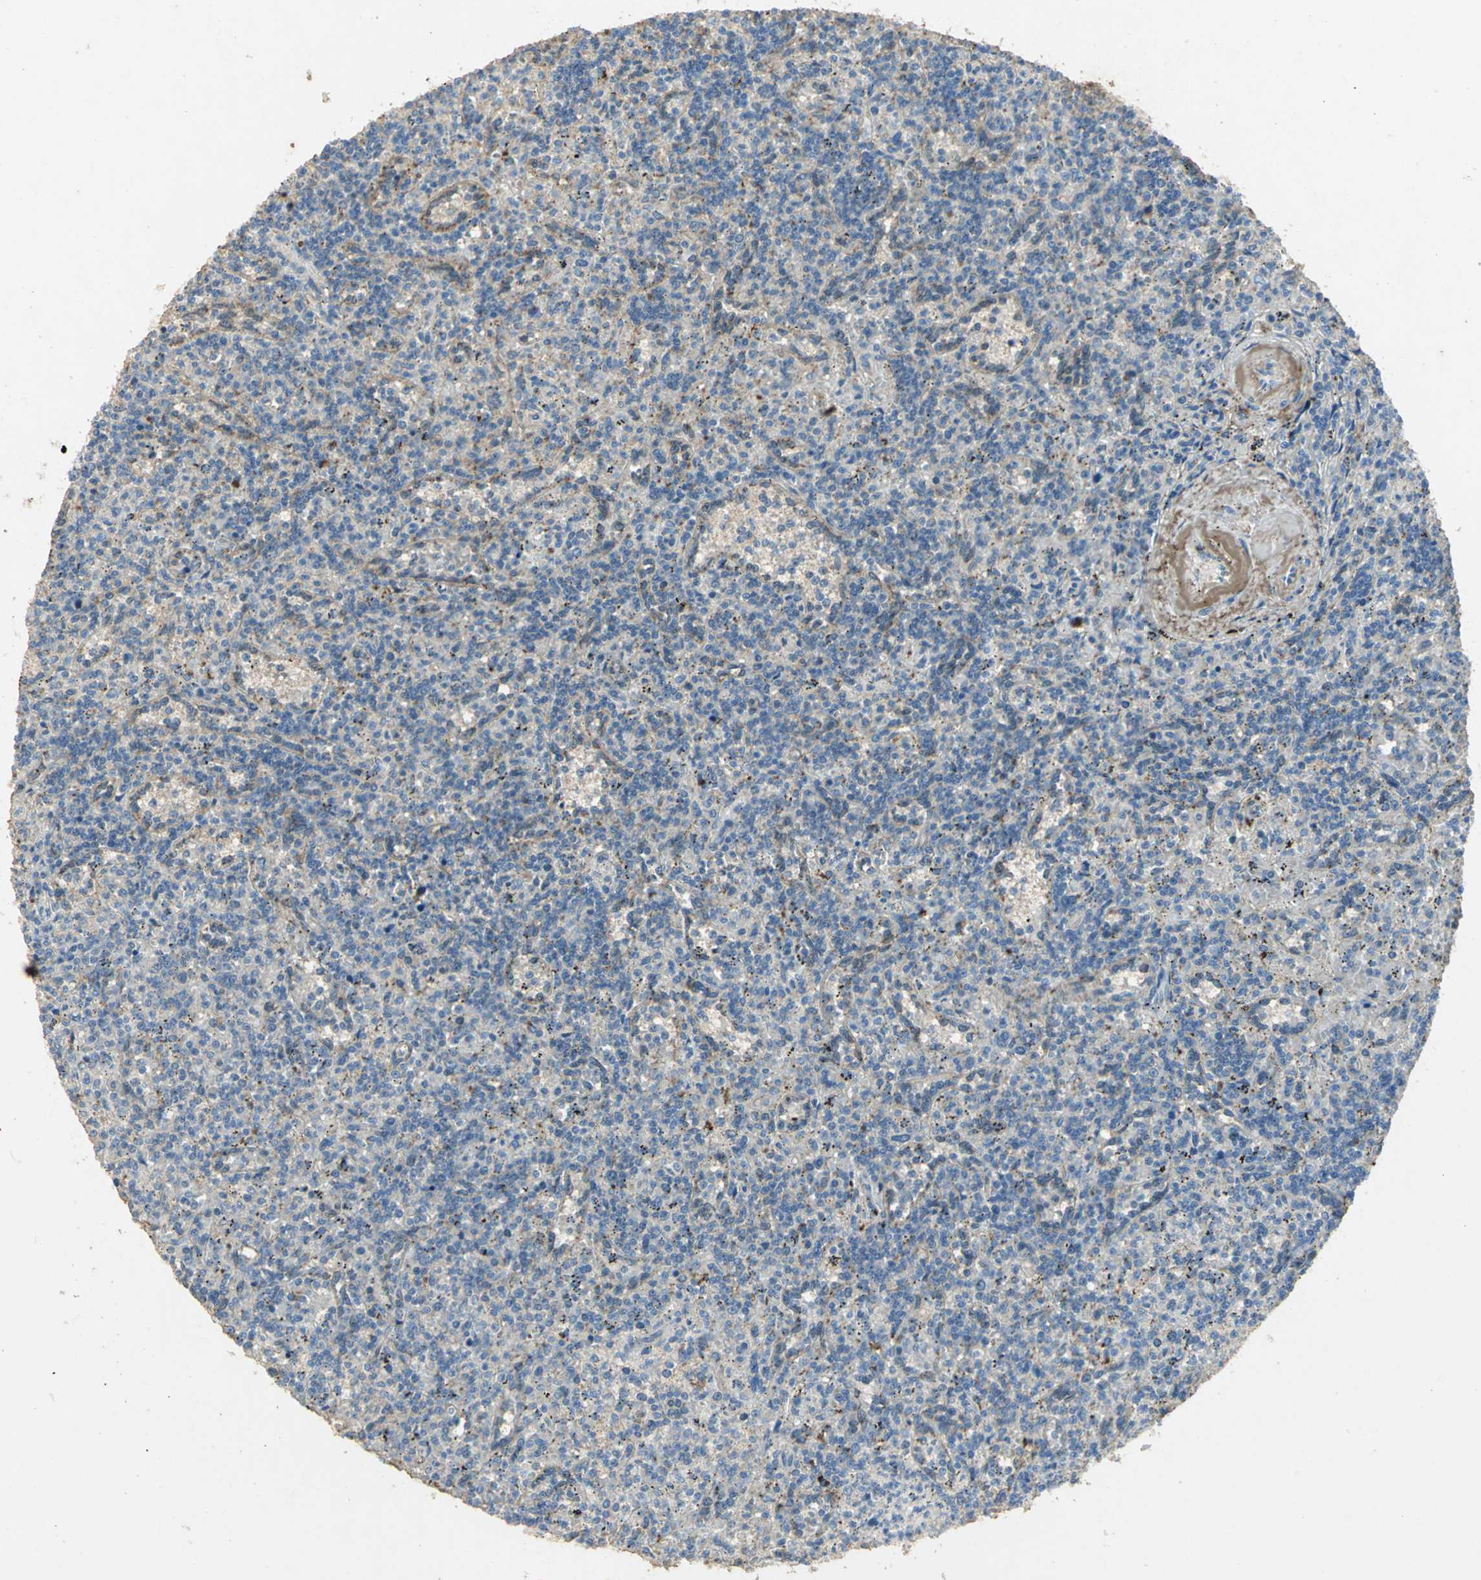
{"staining": {"intensity": "weak", "quantity": "<25%", "location": "cytoplasmic/membranous"}, "tissue": "lymphoma", "cell_type": "Tumor cells", "image_type": "cancer", "snomed": [{"axis": "morphology", "description": "Malignant lymphoma, non-Hodgkin's type, Low grade"}, {"axis": "topography", "description": "Spleen"}], "caption": "There is no significant staining in tumor cells of lymphoma.", "gene": "ASB9", "patient": {"sex": "male", "age": 73}}